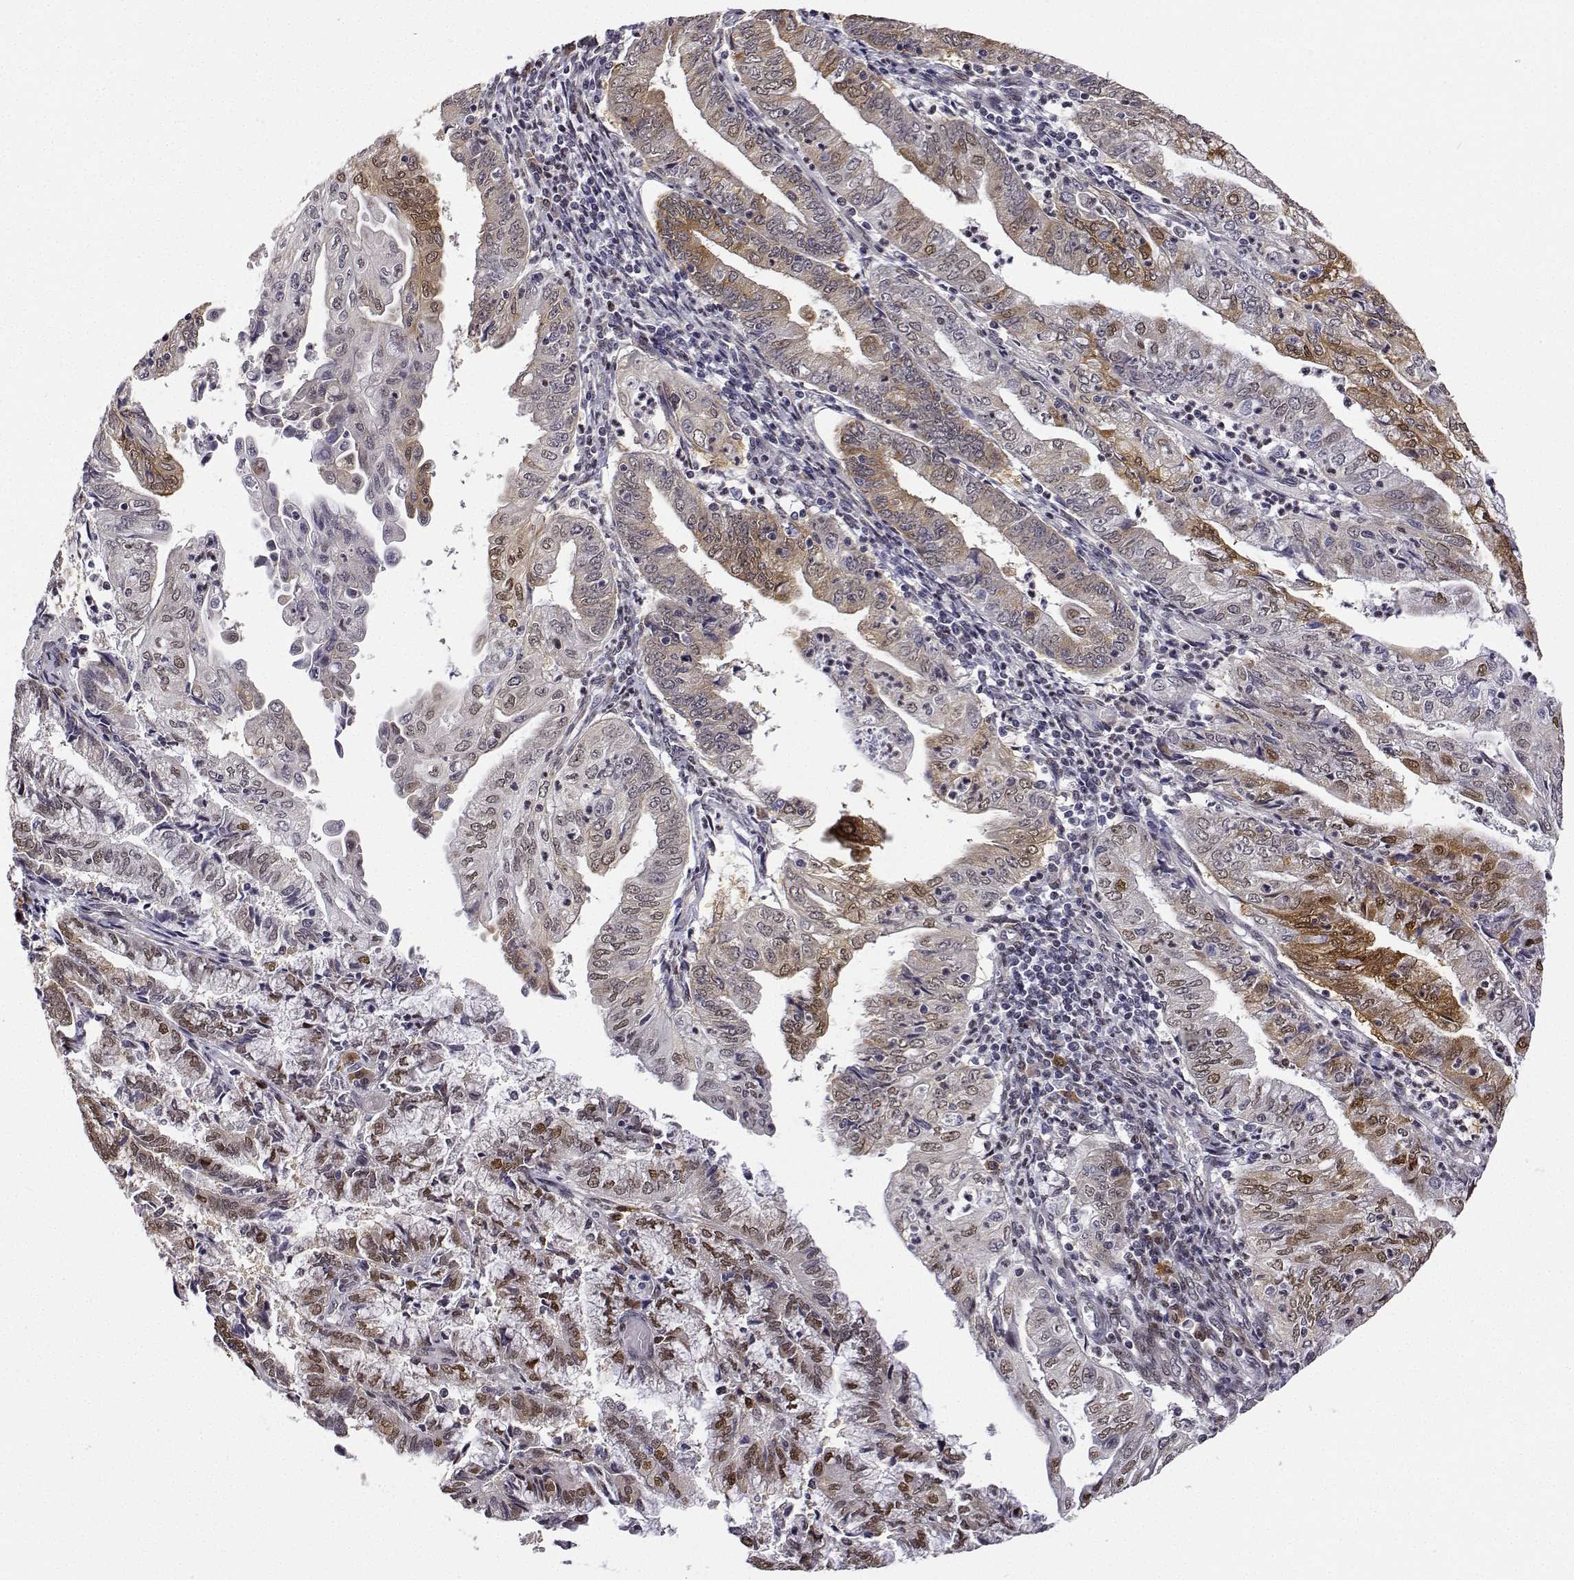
{"staining": {"intensity": "moderate", "quantity": "25%-75%", "location": "cytoplasmic/membranous,nuclear"}, "tissue": "endometrial cancer", "cell_type": "Tumor cells", "image_type": "cancer", "snomed": [{"axis": "morphology", "description": "Adenocarcinoma, NOS"}, {"axis": "topography", "description": "Endometrium"}], "caption": "High-magnification brightfield microscopy of endometrial adenocarcinoma stained with DAB (3,3'-diaminobenzidine) (brown) and counterstained with hematoxylin (blue). tumor cells exhibit moderate cytoplasmic/membranous and nuclear staining is present in about25%-75% of cells.", "gene": "PHGDH", "patient": {"sex": "female", "age": 55}}